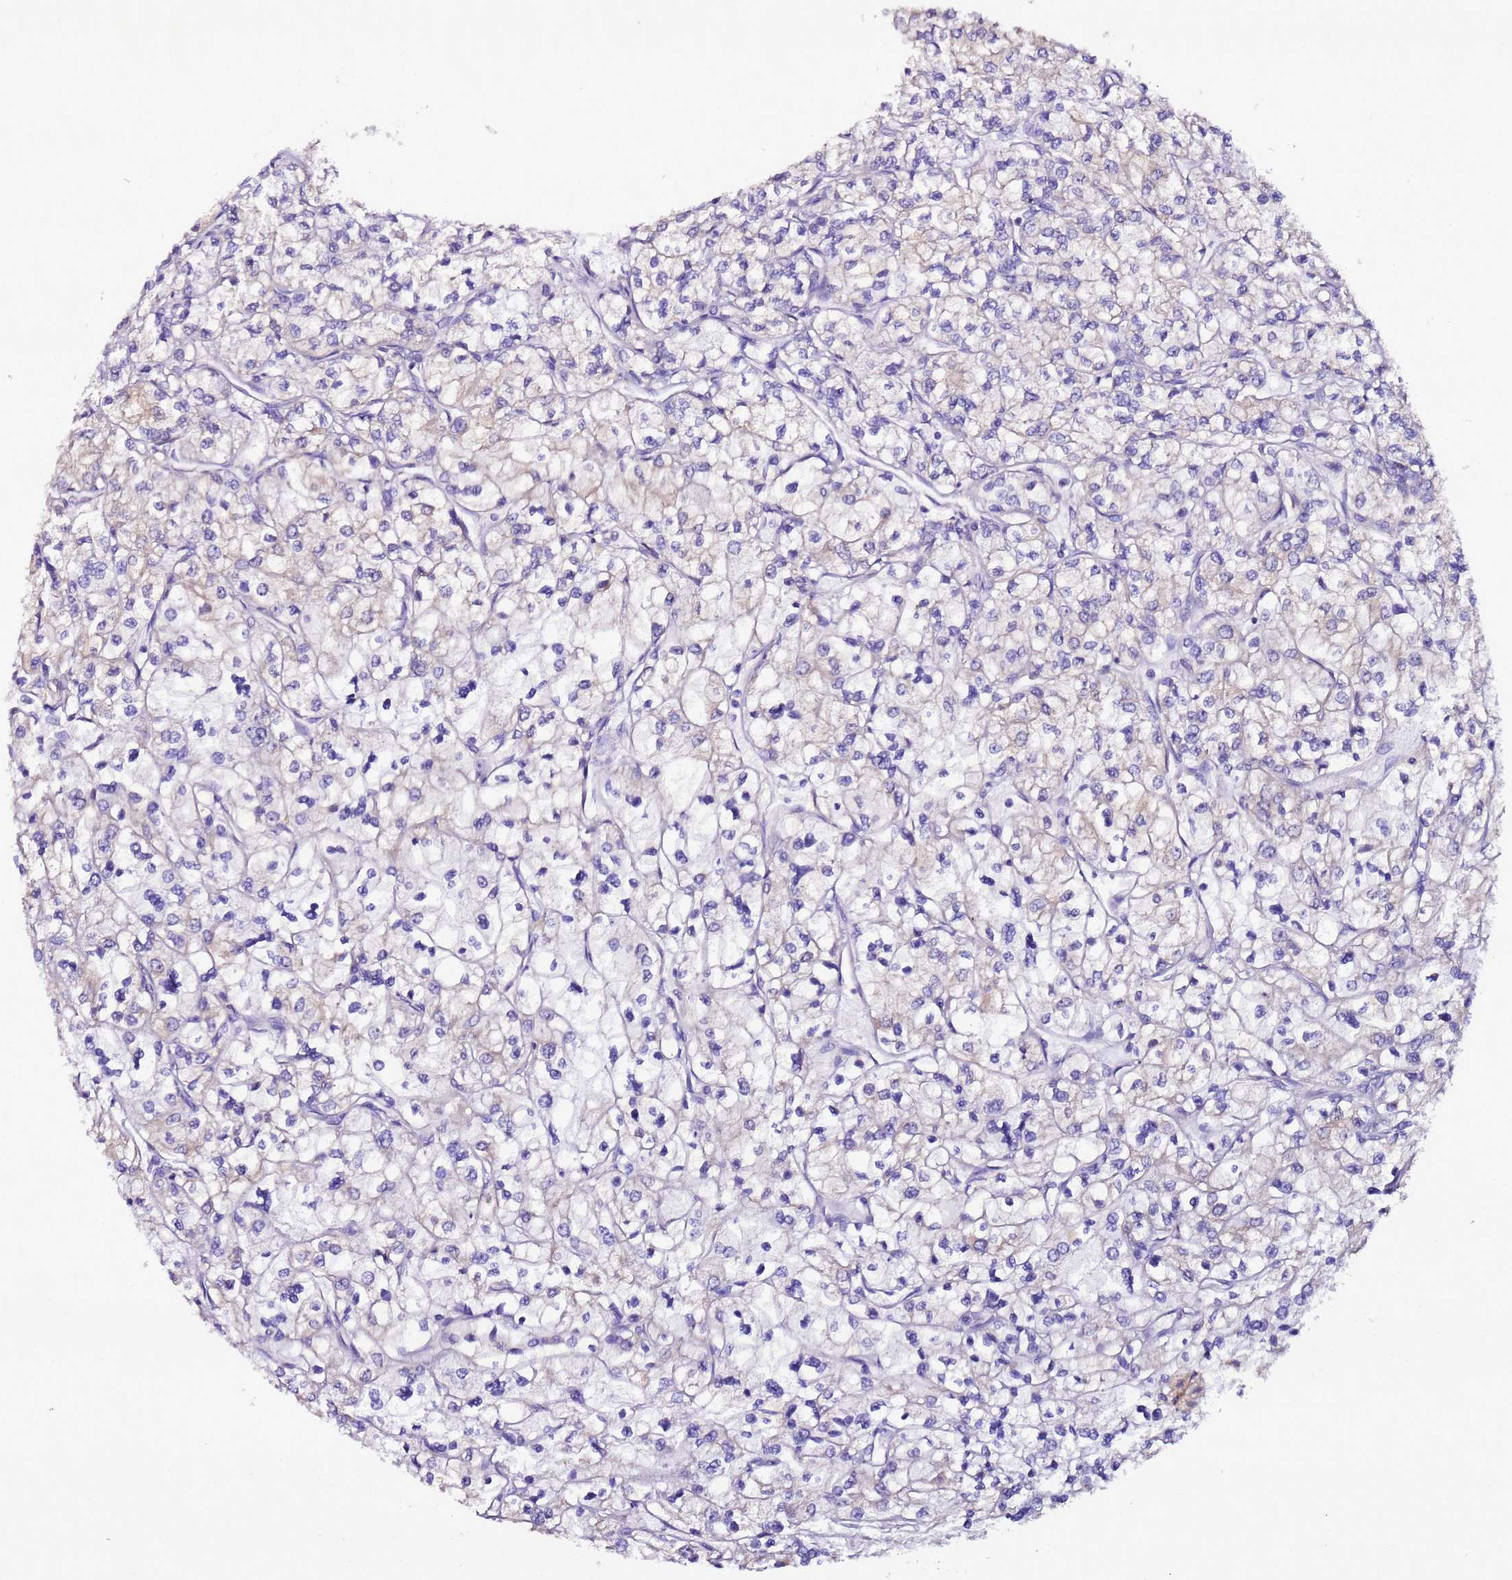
{"staining": {"intensity": "negative", "quantity": "none", "location": "none"}, "tissue": "renal cancer", "cell_type": "Tumor cells", "image_type": "cancer", "snomed": [{"axis": "morphology", "description": "Adenocarcinoma, NOS"}, {"axis": "topography", "description": "Kidney"}], "caption": "A histopathology image of human renal adenocarcinoma is negative for staining in tumor cells. Brightfield microscopy of immunohistochemistry stained with DAB (3,3'-diaminobenzidine) (brown) and hematoxylin (blue), captured at high magnification.", "gene": "AHI1", "patient": {"sex": "male", "age": 80}}